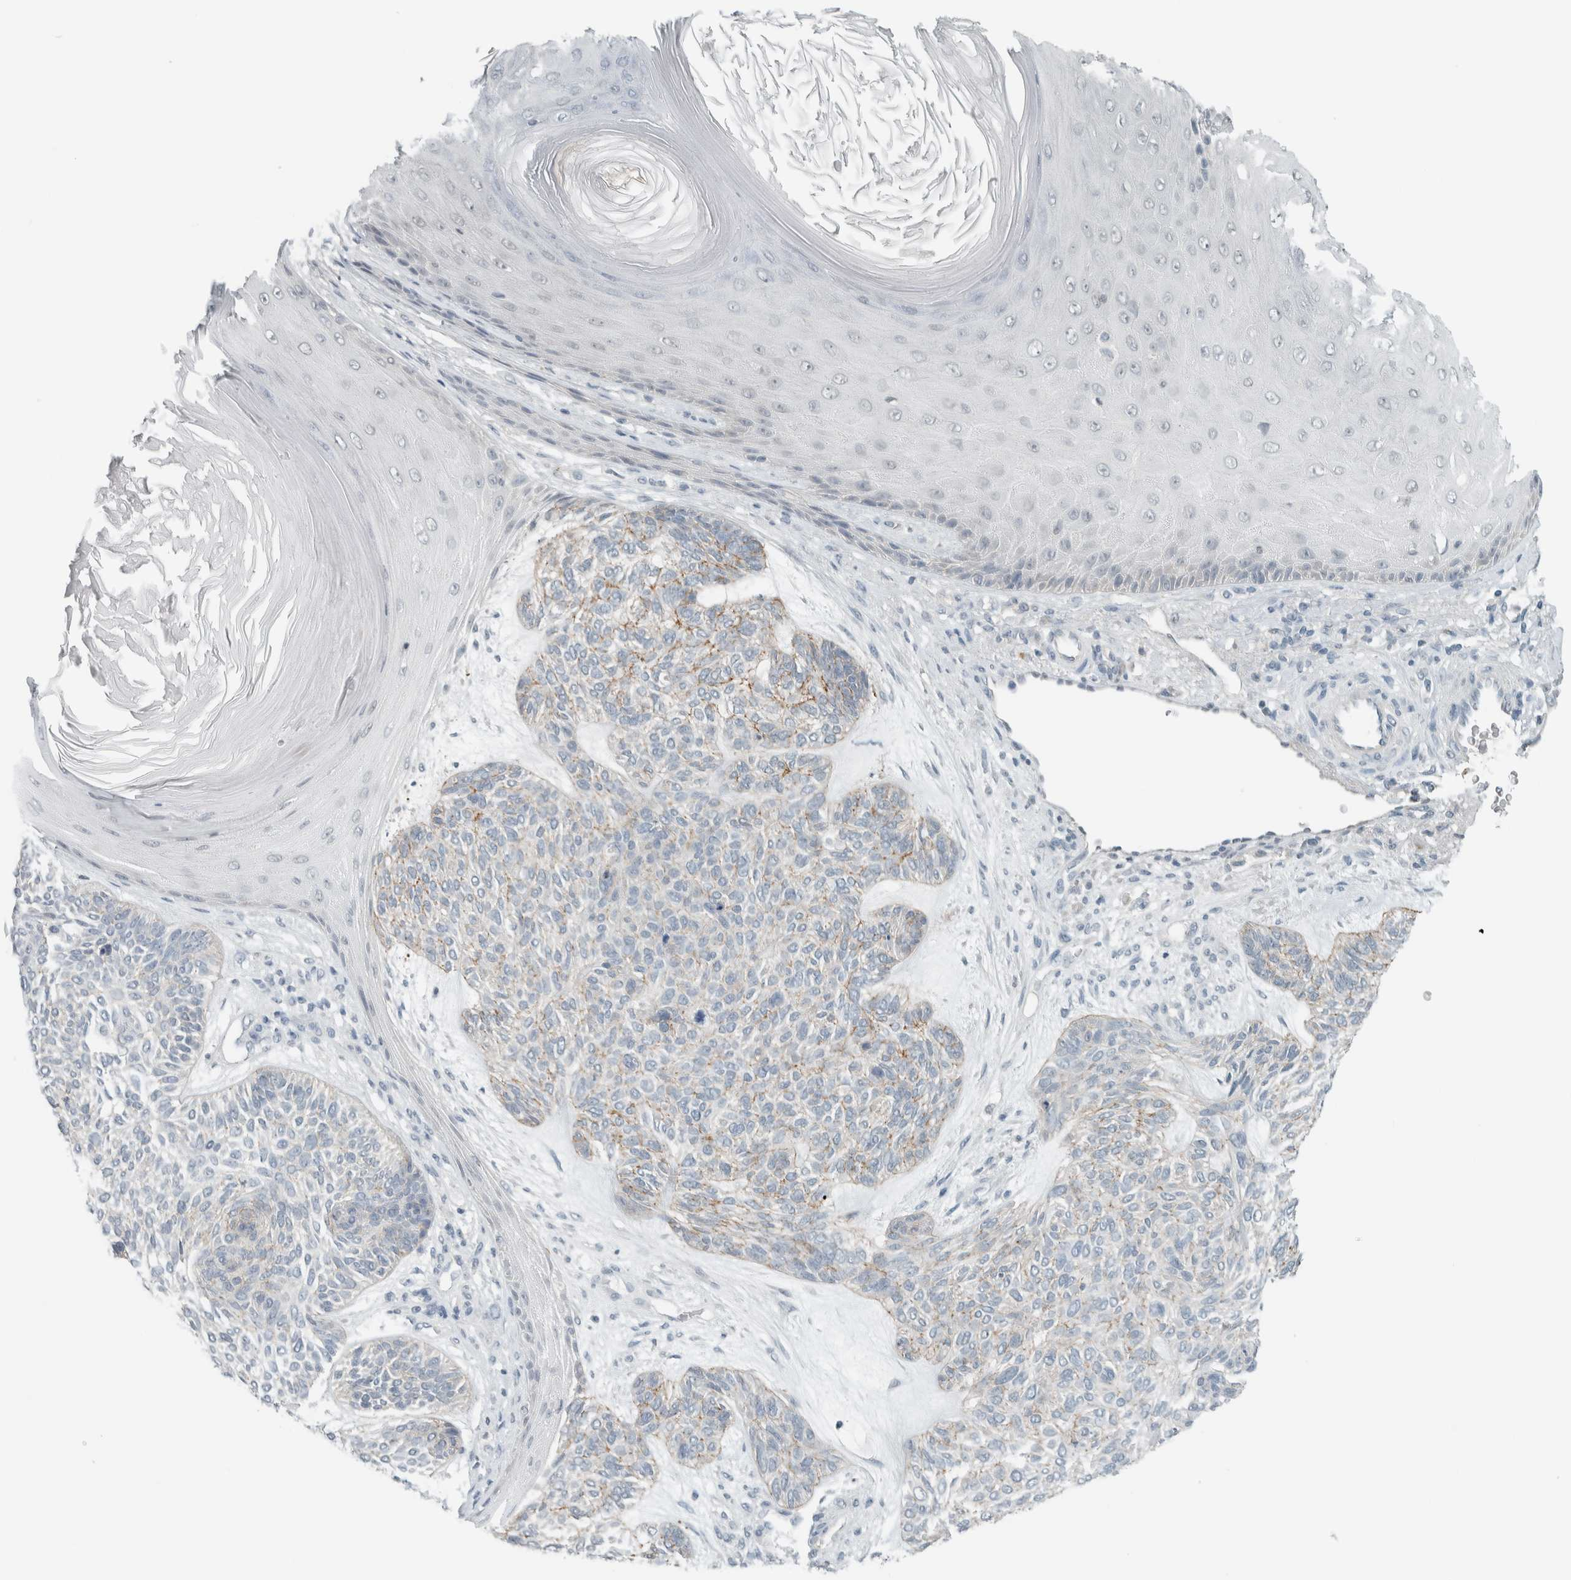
{"staining": {"intensity": "weak", "quantity": "<25%", "location": "cytoplasmic/membranous"}, "tissue": "skin cancer", "cell_type": "Tumor cells", "image_type": "cancer", "snomed": [{"axis": "morphology", "description": "Basal cell carcinoma"}, {"axis": "topography", "description": "Skin"}], "caption": "IHC of human skin cancer demonstrates no staining in tumor cells.", "gene": "TRIT1", "patient": {"sex": "male", "age": 55}}